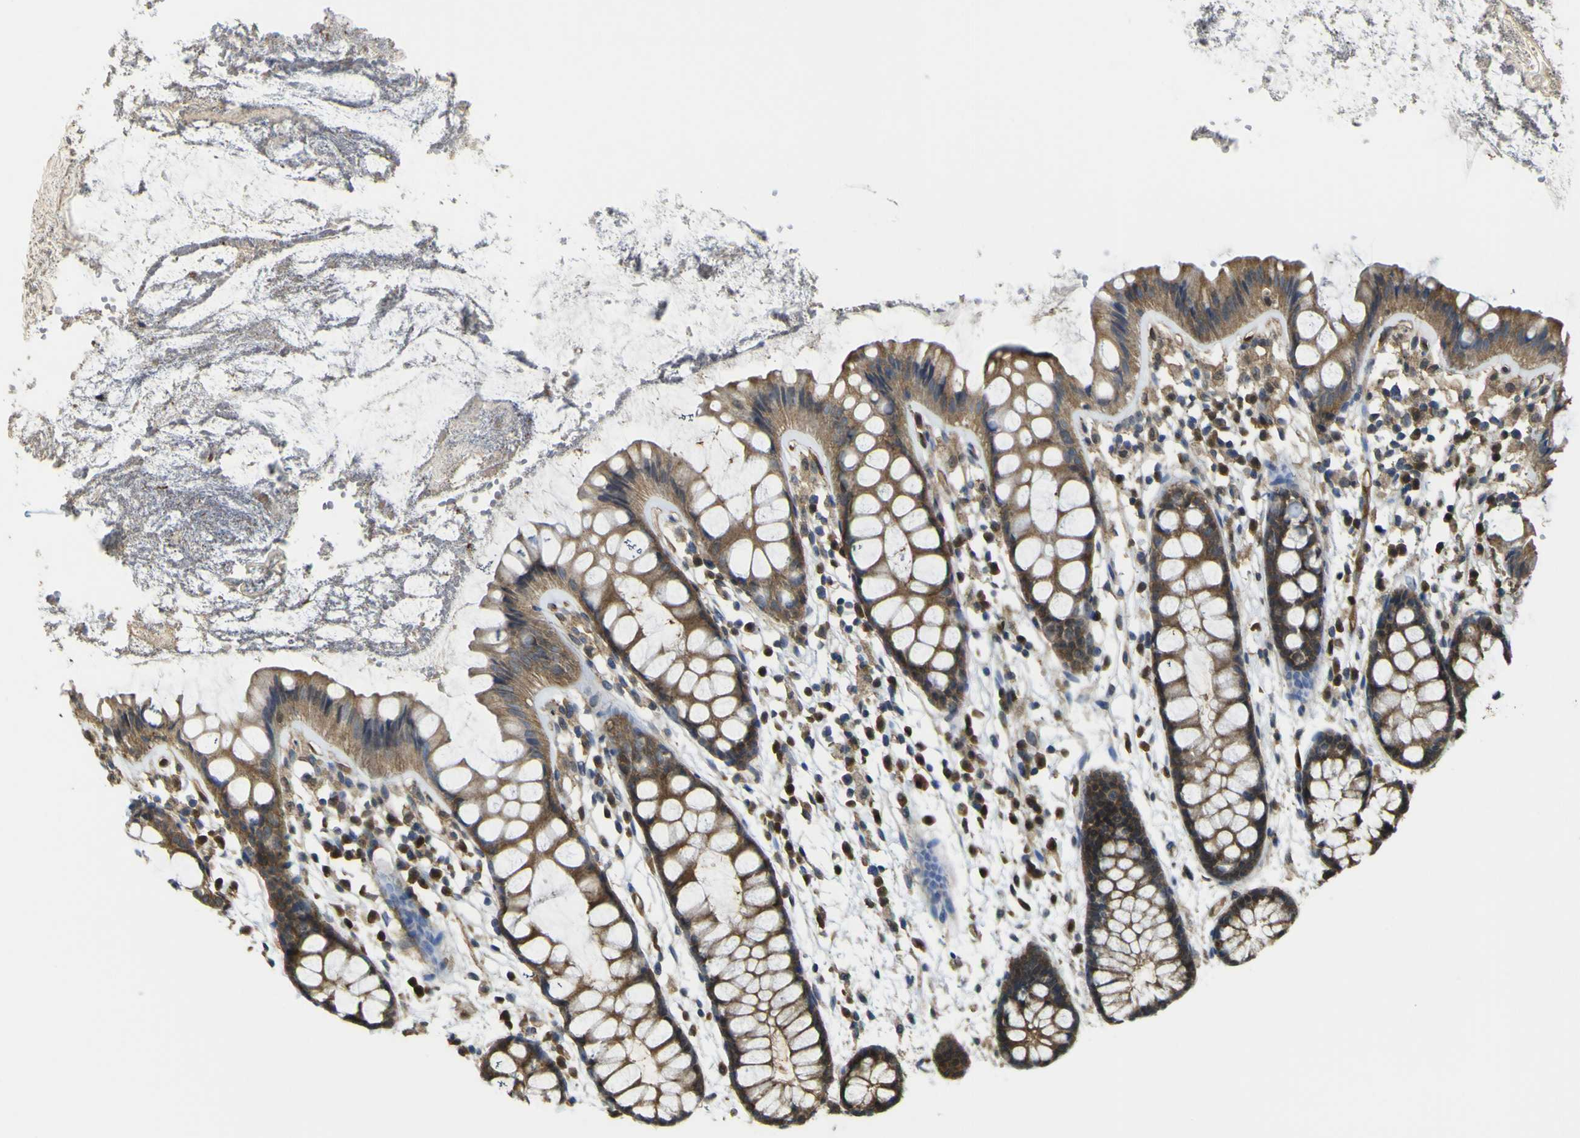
{"staining": {"intensity": "moderate", "quantity": ">75%", "location": "cytoplasmic/membranous"}, "tissue": "rectum", "cell_type": "Glandular cells", "image_type": "normal", "snomed": [{"axis": "morphology", "description": "Normal tissue, NOS"}, {"axis": "topography", "description": "Rectum"}], "caption": "IHC staining of benign rectum, which reveals medium levels of moderate cytoplasmic/membranous staining in approximately >75% of glandular cells indicating moderate cytoplasmic/membranous protein positivity. The staining was performed using DAB (3,3'-diaminobenzidine) (brown) for protein detection and nuclei were counterstained in hematoxylin (blue).", "gene": "YWHAG", "patient": {"sex": "female", "age": 66}}